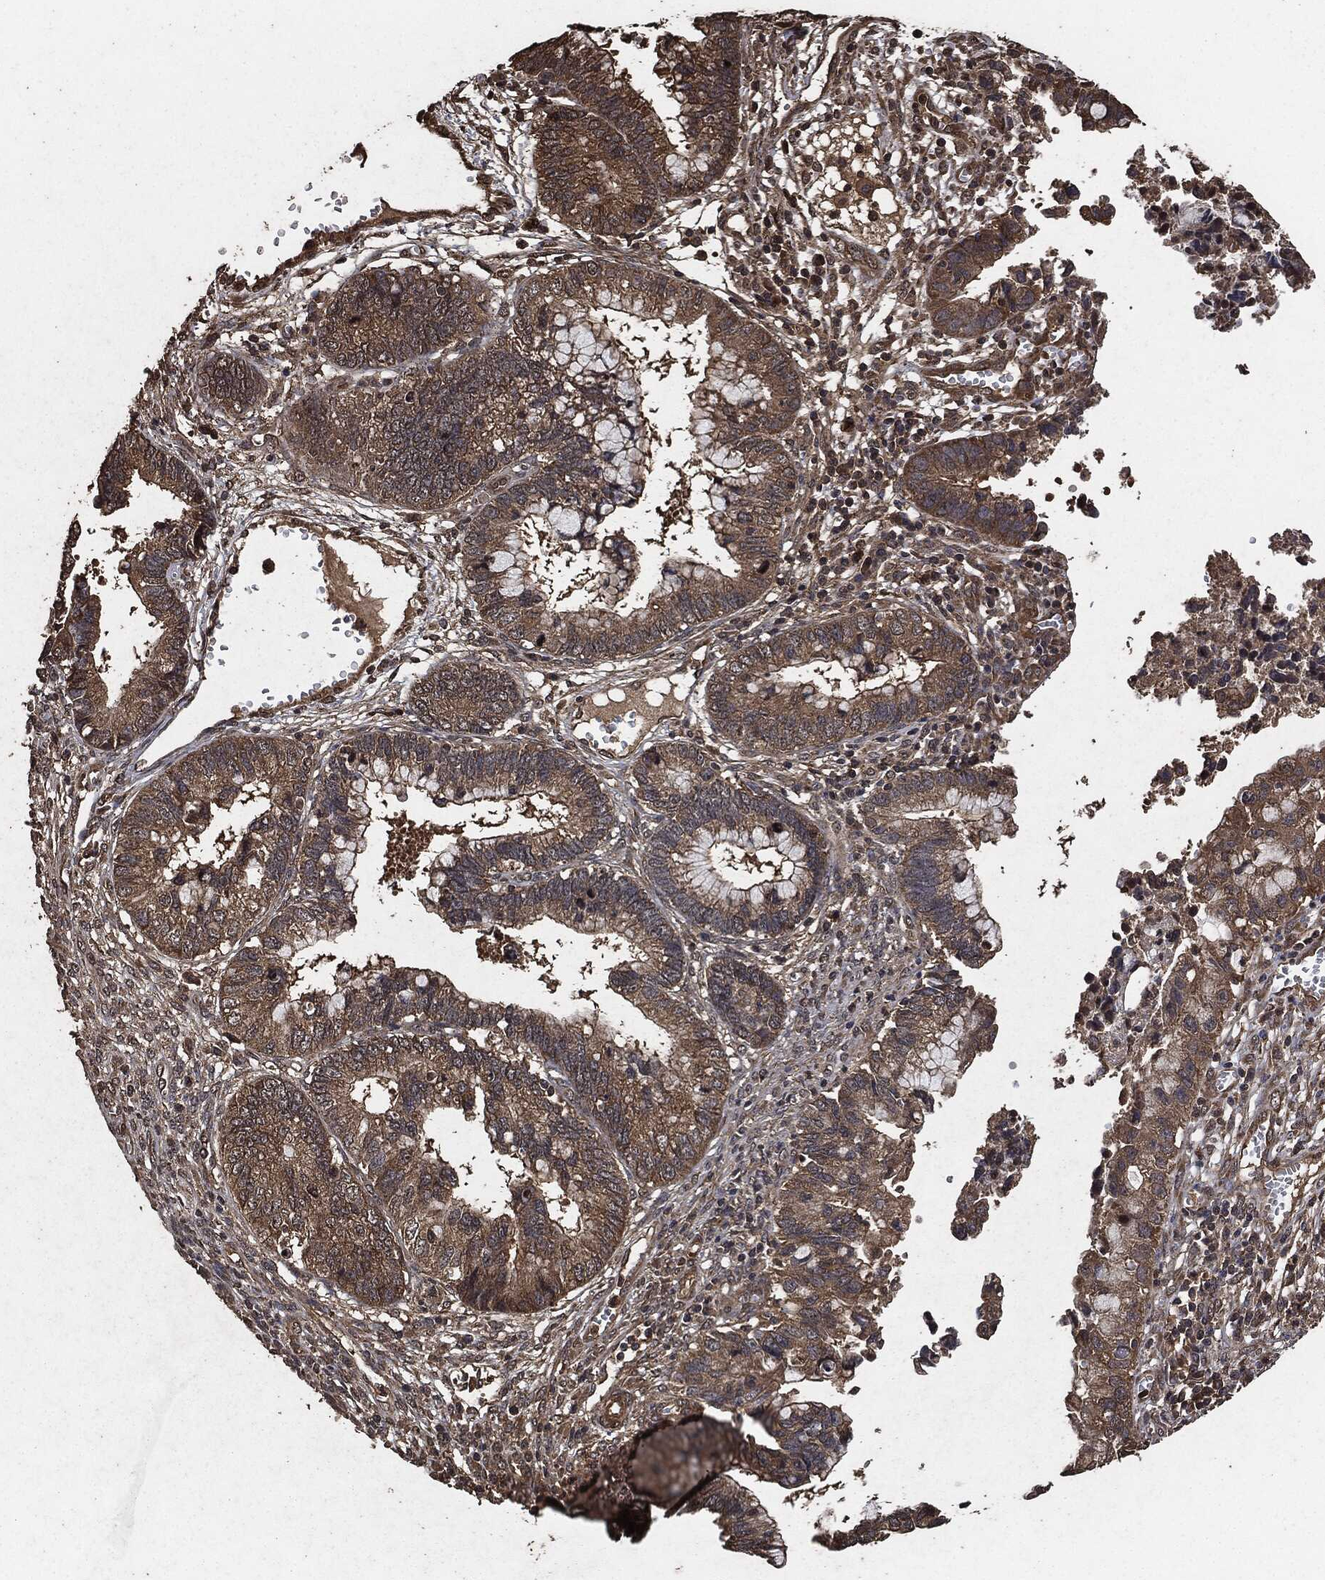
{"staining": {"intensity": "moderate", "quantity": ">75%", "location": "cytoplasmic/membranous"}, "tissue": "cervical cancer", "cell_type": "Tumor cells", "image_type": "cancer", "snomed": [{"axis": "morphology", "description": "Adenocarcinoma, NOS"}, {"axis": "topography", "description": "Cervix"}], "caption": "Immunohistochemical staining of human cervical adenocarcinoma shows moderate cytoplasmic/membranous protein expression in approximately >75% of tumor cells.", "gene": "AKT1S1", "patient": {"sex": "female", "age": 44}}